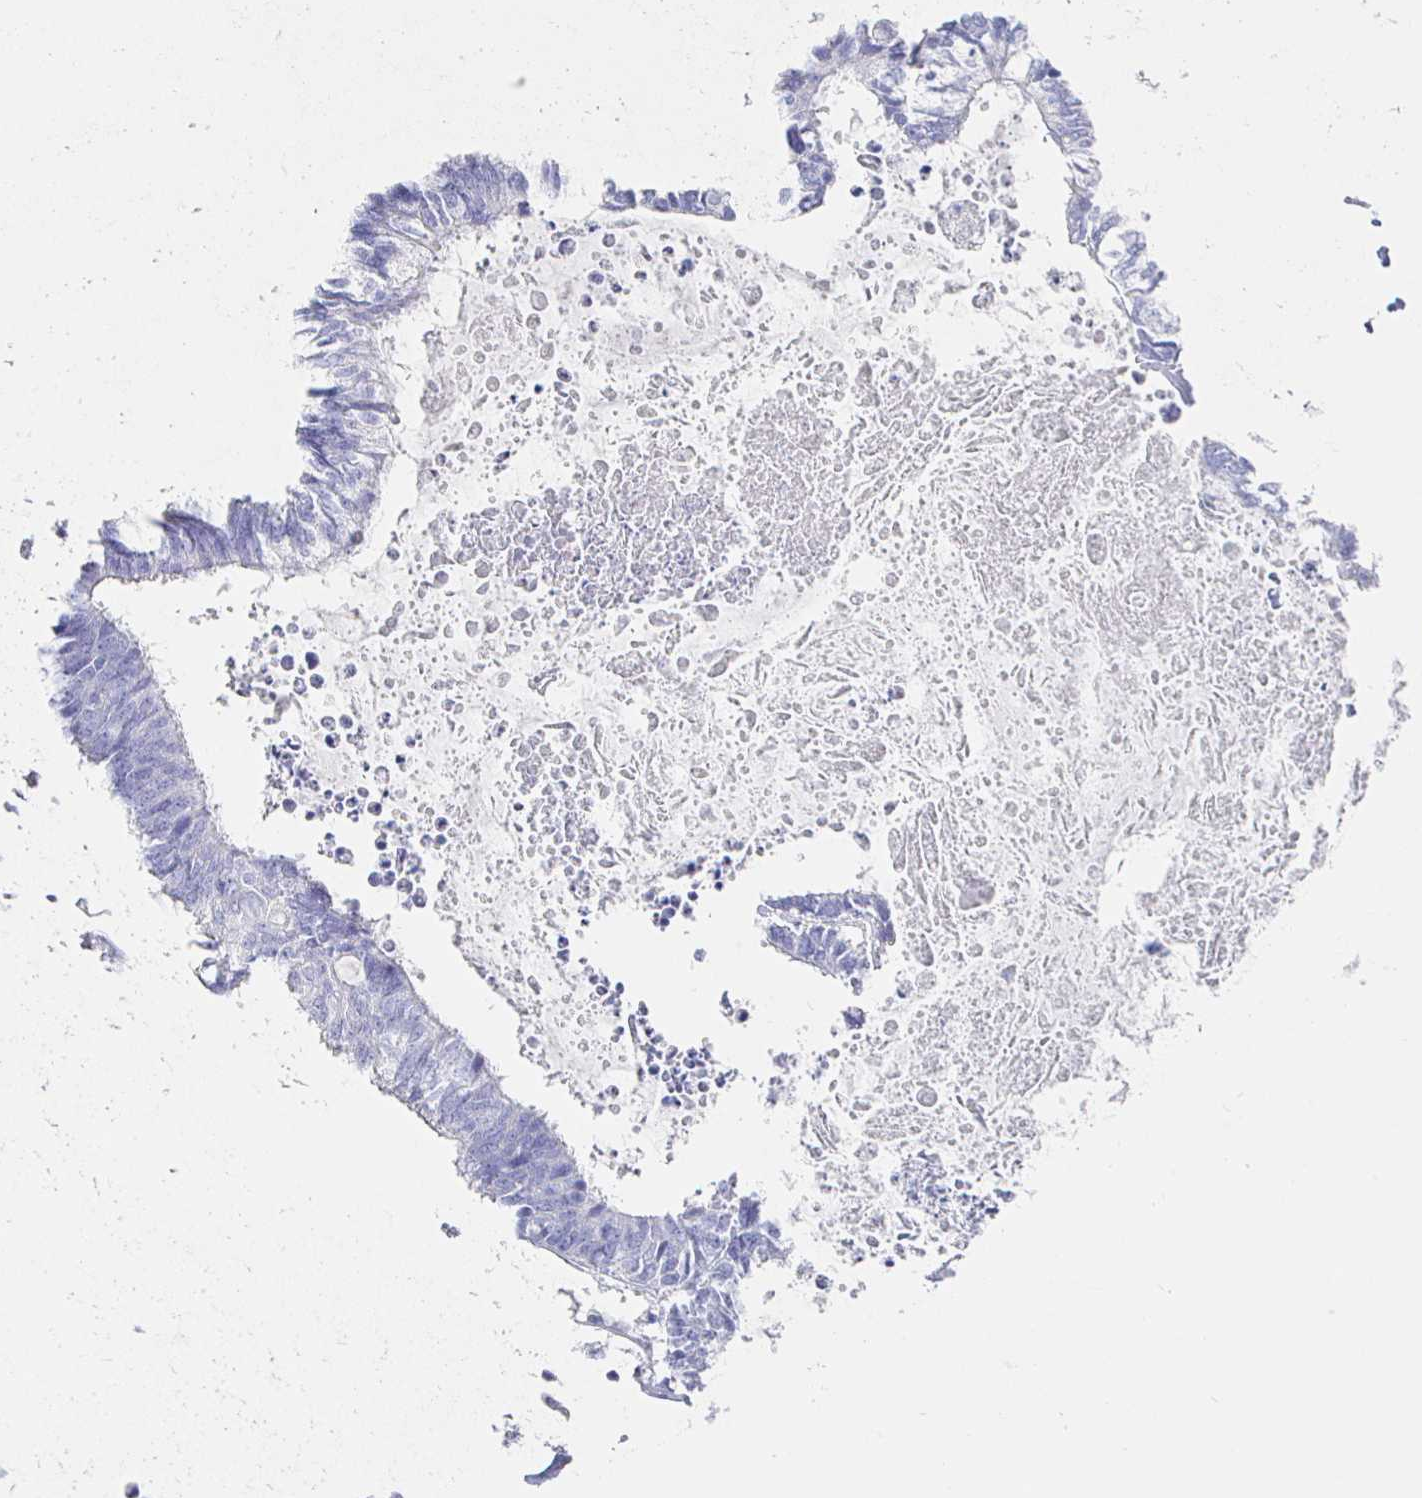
{"staining": {"intensity": "negative", "quantity": "none", "location": "none"}, "tissue": "colorectal cancer", "cell_type": "Tumor cells", "image_type": "cancer", "snomed": [{"axis": "morphology", "description": "Adenocarcinoma, NOS"}, {"axis": "topography", "description": "Colon"}, {"axis": "topography", "description": "Rectum"}], "caption": "IHC image of neoplastic tissue: colorectal adenocarcinoma stained with DAB exhibits no significant protein positivity in tumor cells. The staining is performed using DAB (3,3'-diaminobenzidine) brown chromogen with nuclei counter-stained in using hematoxylin.", "gene": "CLCA1", "patient": {"sex": "male", "age": 57}}